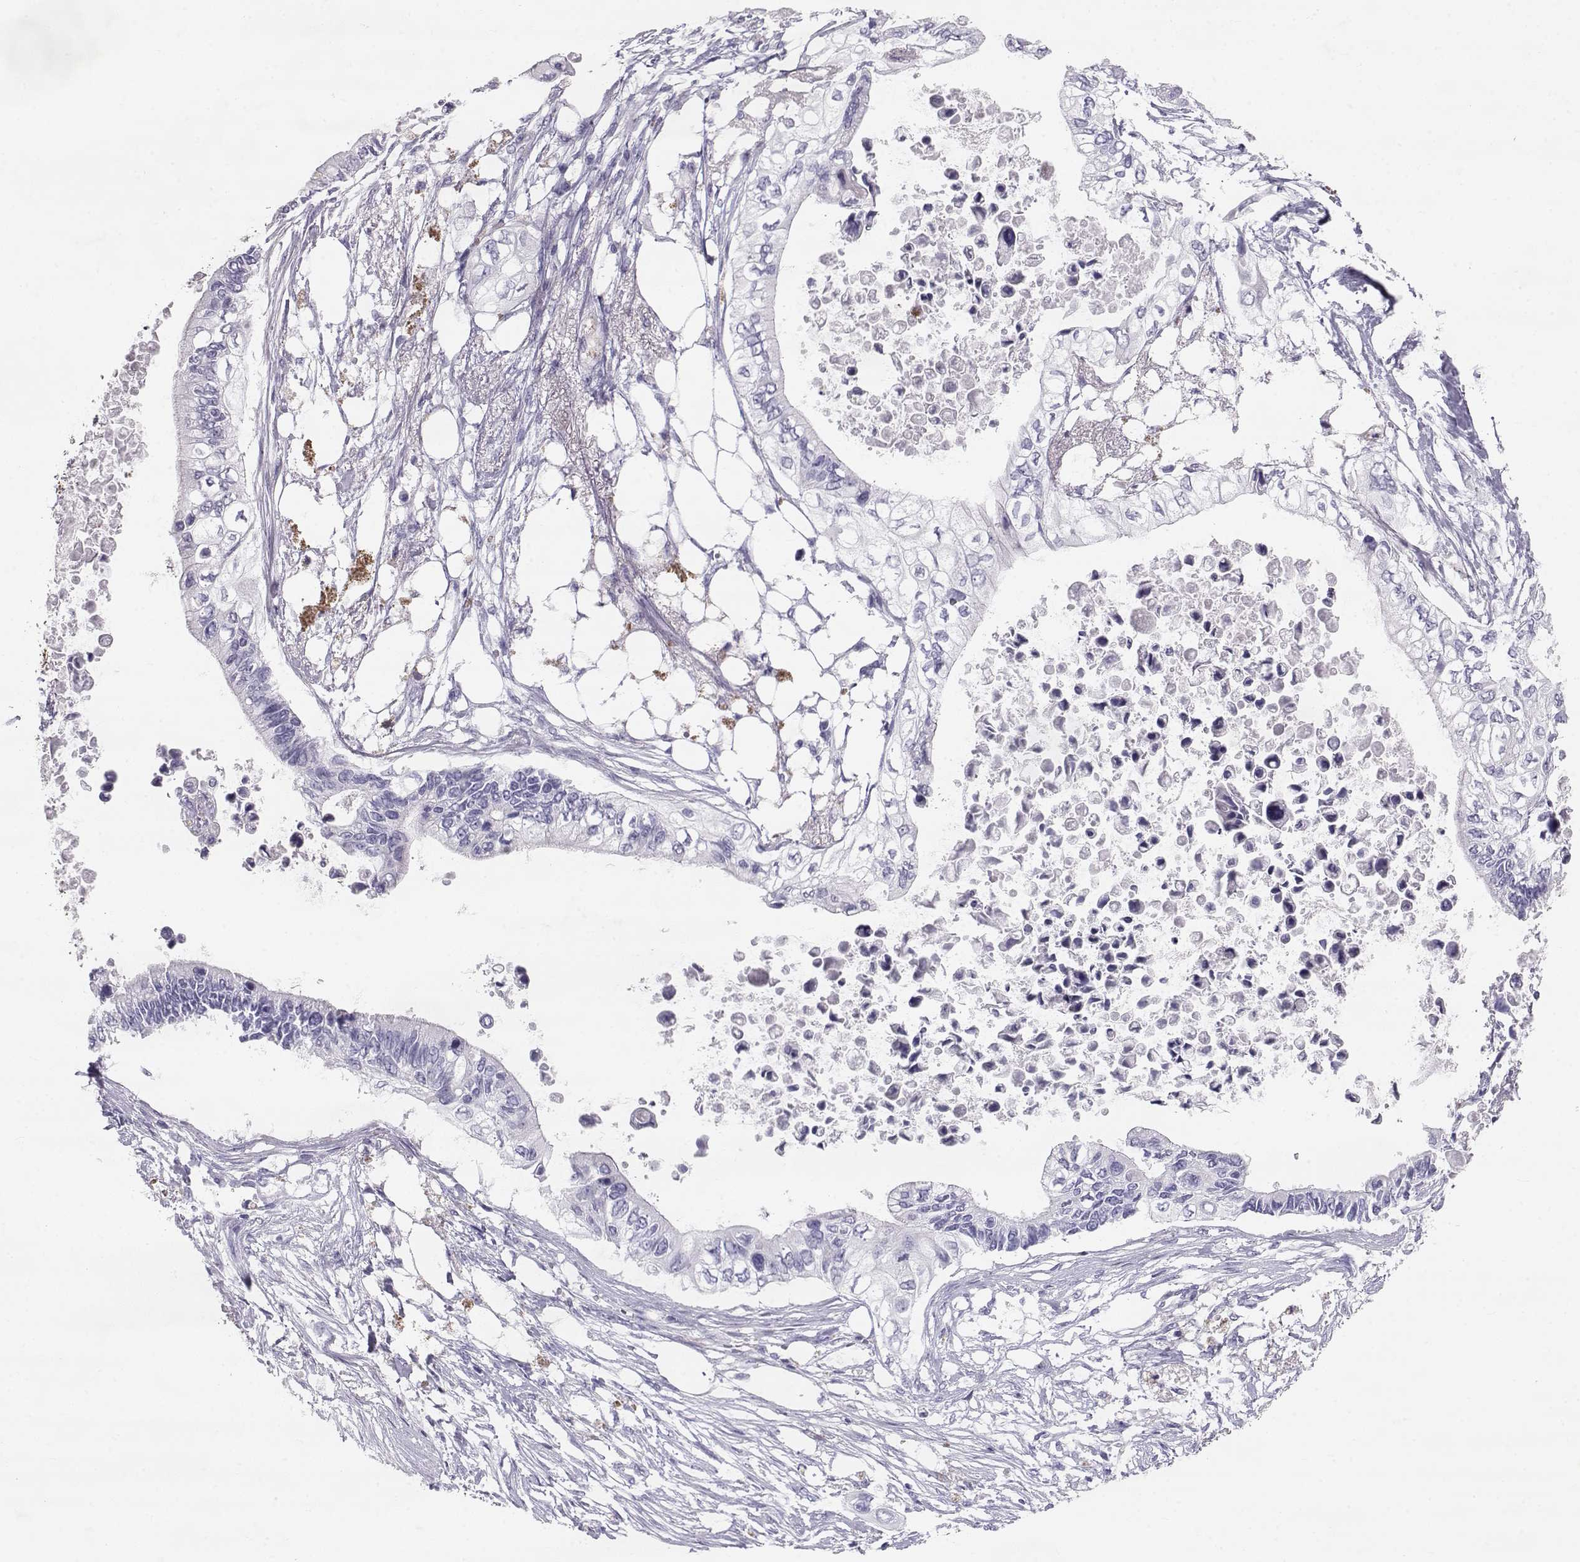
{"staining": {"intensity": "negative", "quantity": "none", "location": "none"}, "tissue": "pancreatic cancer", "cell_type": "Tumor cells", "image_type": "cancer", "snomed": [{"axis": "morphology", "description": "Adenocarcinoma, NOS"}, {"axis": "topography", "description": "Pancreas"}], "caption": "Histopathology image shows no protein staining in tumor cells of pancreatic cancer tissue.", "gene": "RD3", "patient": {"sex": "female", "age": 63}}